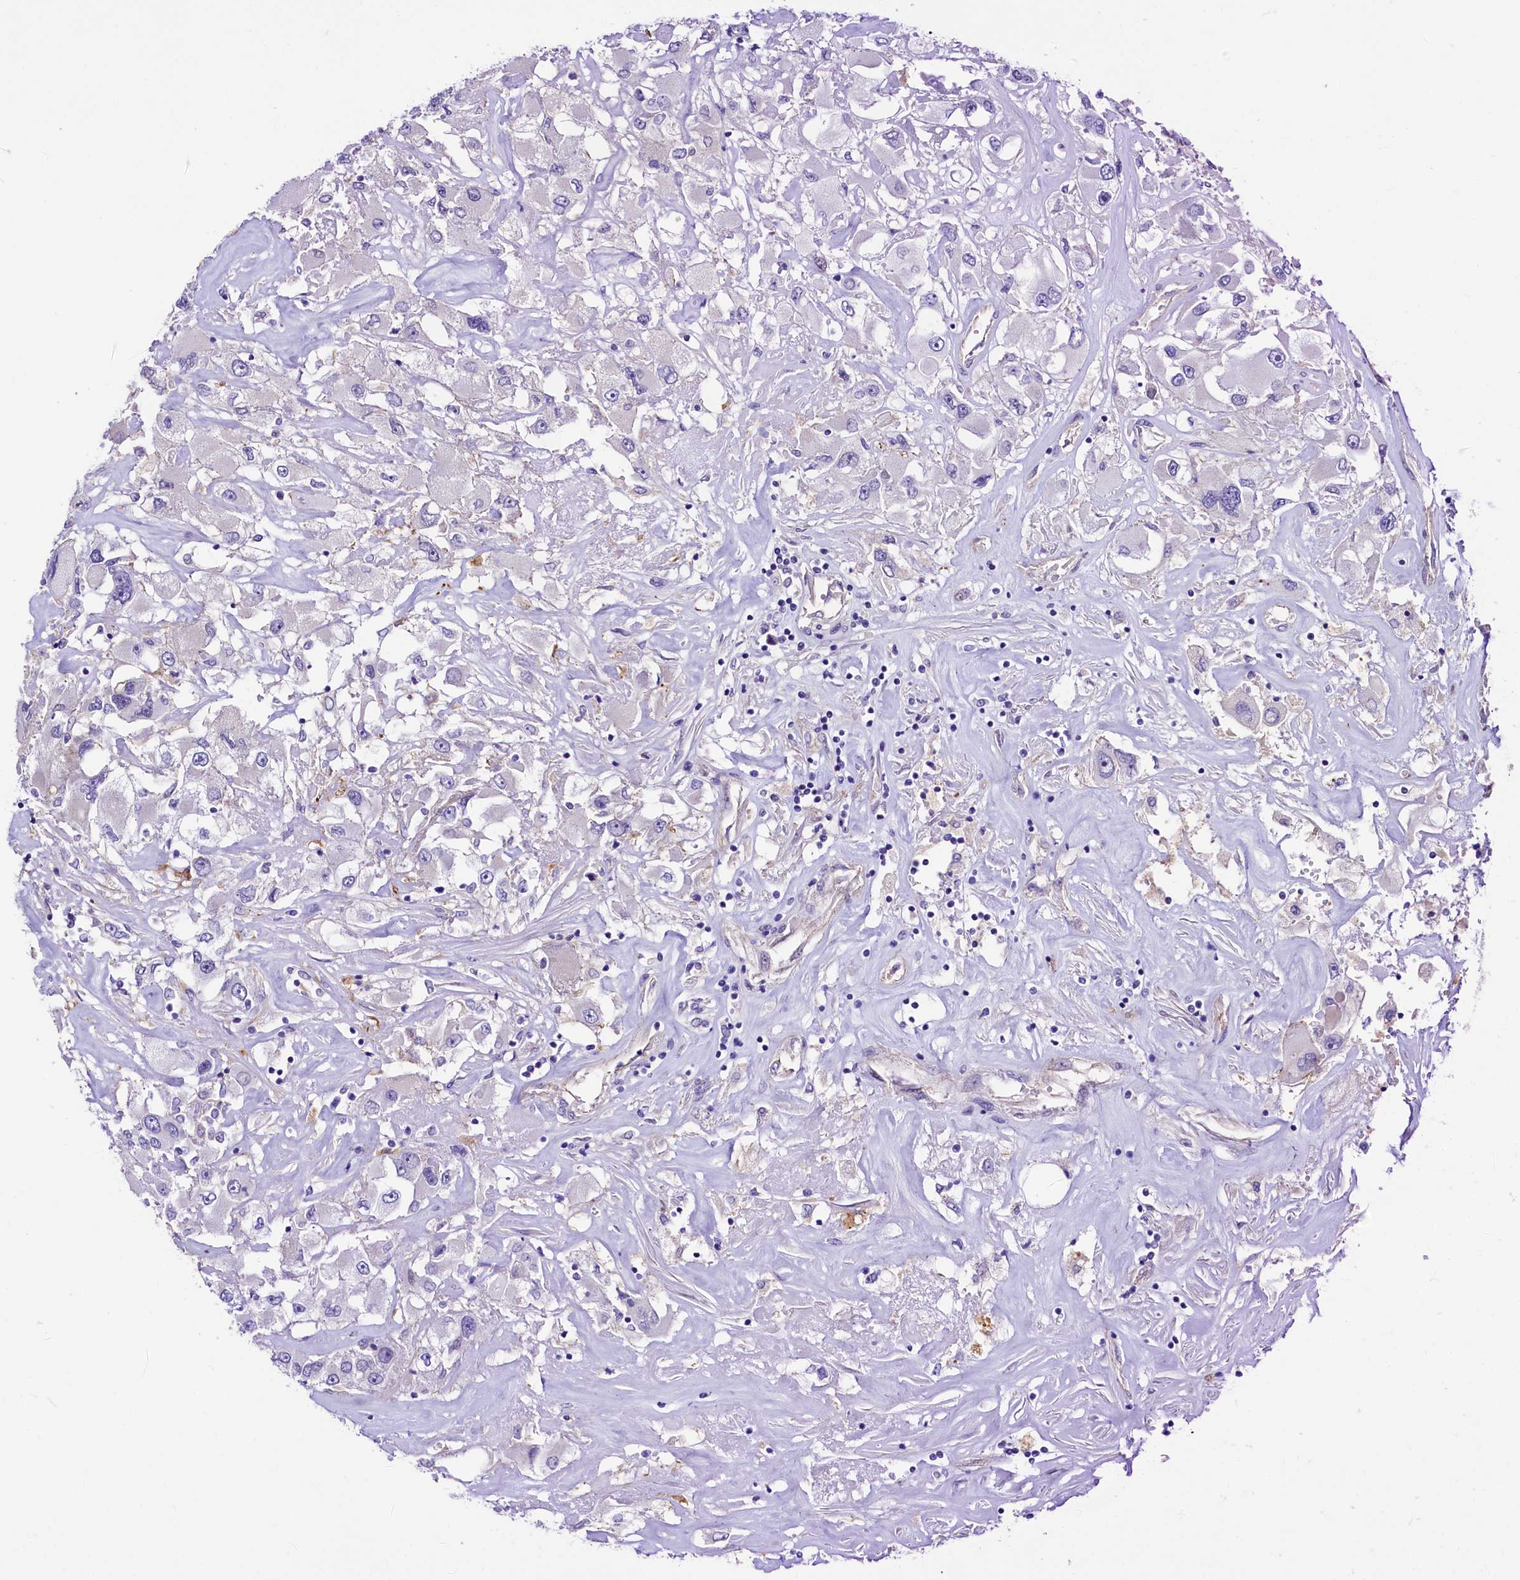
{"staining": {"intensity": "negative", "quantity": "none", "location": "none"}, "tissue": "renal cancer", "cell_type": "Tumor cells", "image_type": "cancer", "snomed": [{"axis": "morphology", "description": "Adenocarcinoma, NOS"}, {"axis": "topography", "description": "Kidney"}], "caption": "Adenocarcinoma (renal) stained for a protein using immunohistochemistry (IHC) exhibits no positivity tumor cells.", "gene": "SLF1", "patient": {"sex": "female", "age": 52}}